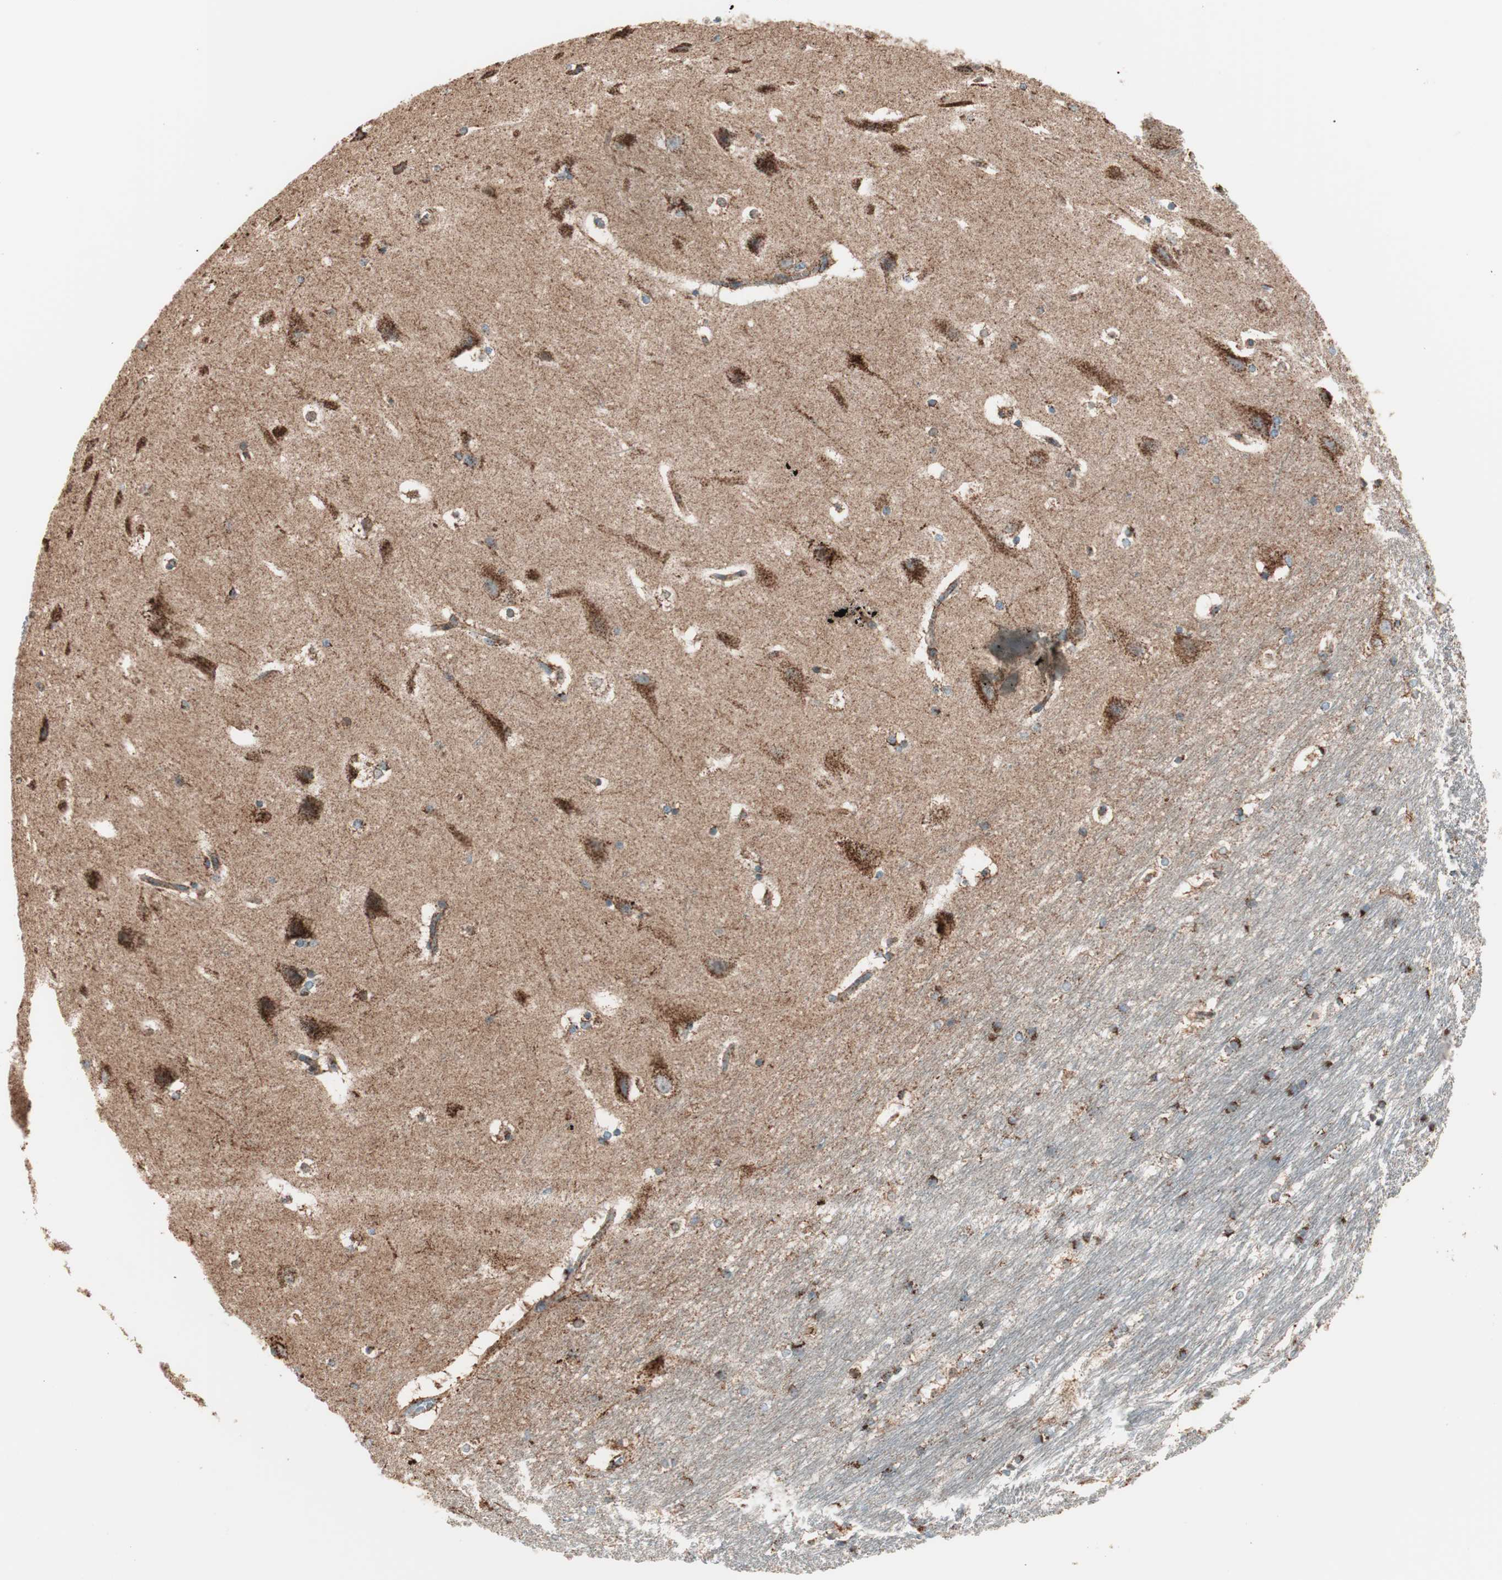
{"staining": {"intensity": "strong", "quantity": "25%-75%", "location": "cytoplasmic/membranous"}, "tissue": "hippocampus", "cell_type": "Glial cells", "image_type": "normal", "snomed": [{"axis": "morphology", "description": "Normal tissue, NOS"}, {"axis": "topography", "description": "Hippocampus"}], "caption": "Protein expression analysis of normal hippocampus exhibits strong cytoplasmic/membranous staining in about 25%-75% of glial cells.", "gene": "TOMM22", "patient": {"sex": "female", "age": 19}}